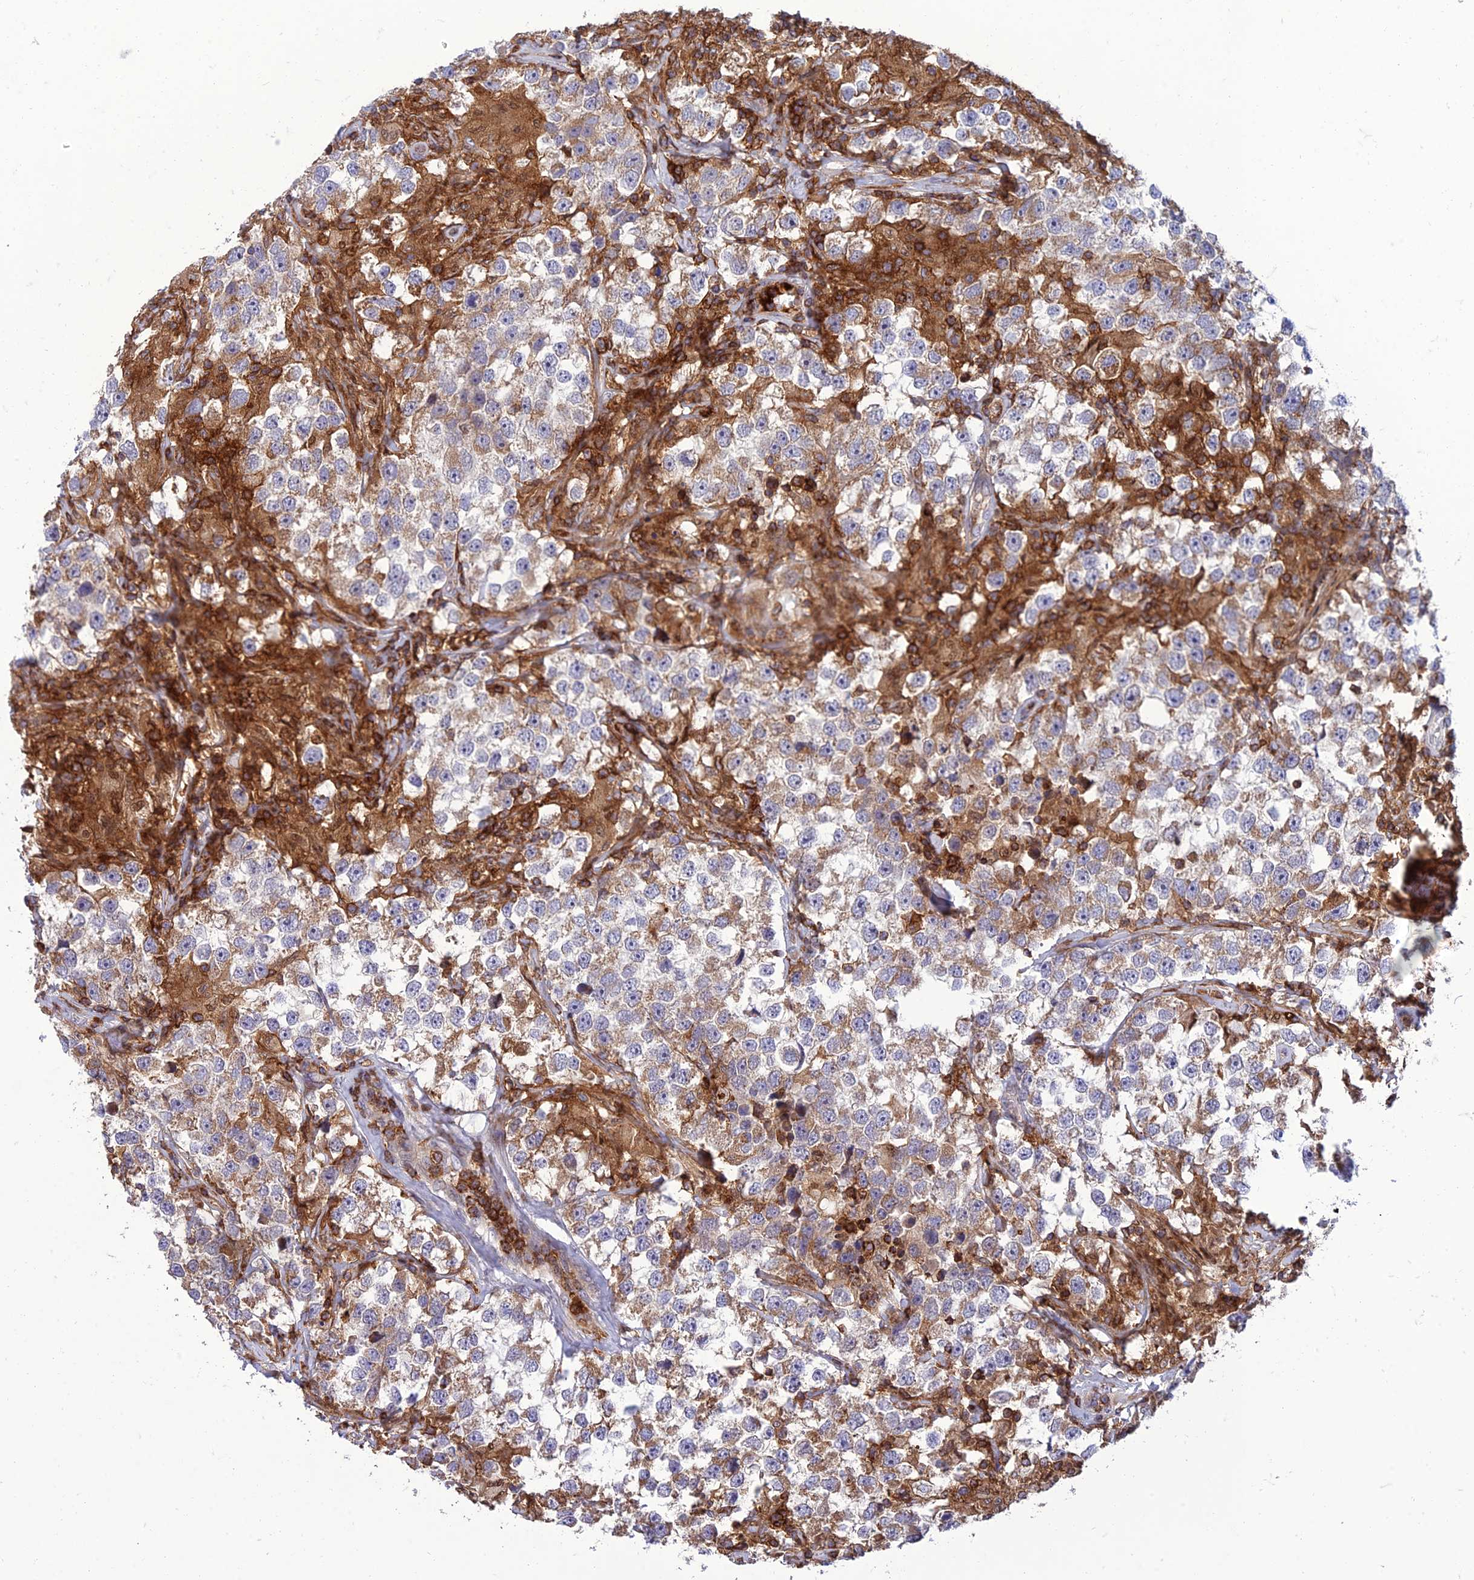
{"staining": {"intensity": "weak", "quantity": "25%-75%", "location": "cytoplasmic/membranous"}, "tissue": "testis cancer", "cell_type": "Tumor cells", "image_type": "cancer", "snomed": [{"axis": "morphology", "description": "Seminoma, NOS"}, {"axis": "topography", "description": "Testis"}], "caption": "DAB immunohistochemical staining of human testis cancer exhibits weak cytoplasmic/membranous protein expression in approximately 25%-75% of tumor cells.", "gene": "IRAK3", "patient": {"sex": "male", "age": 46}}